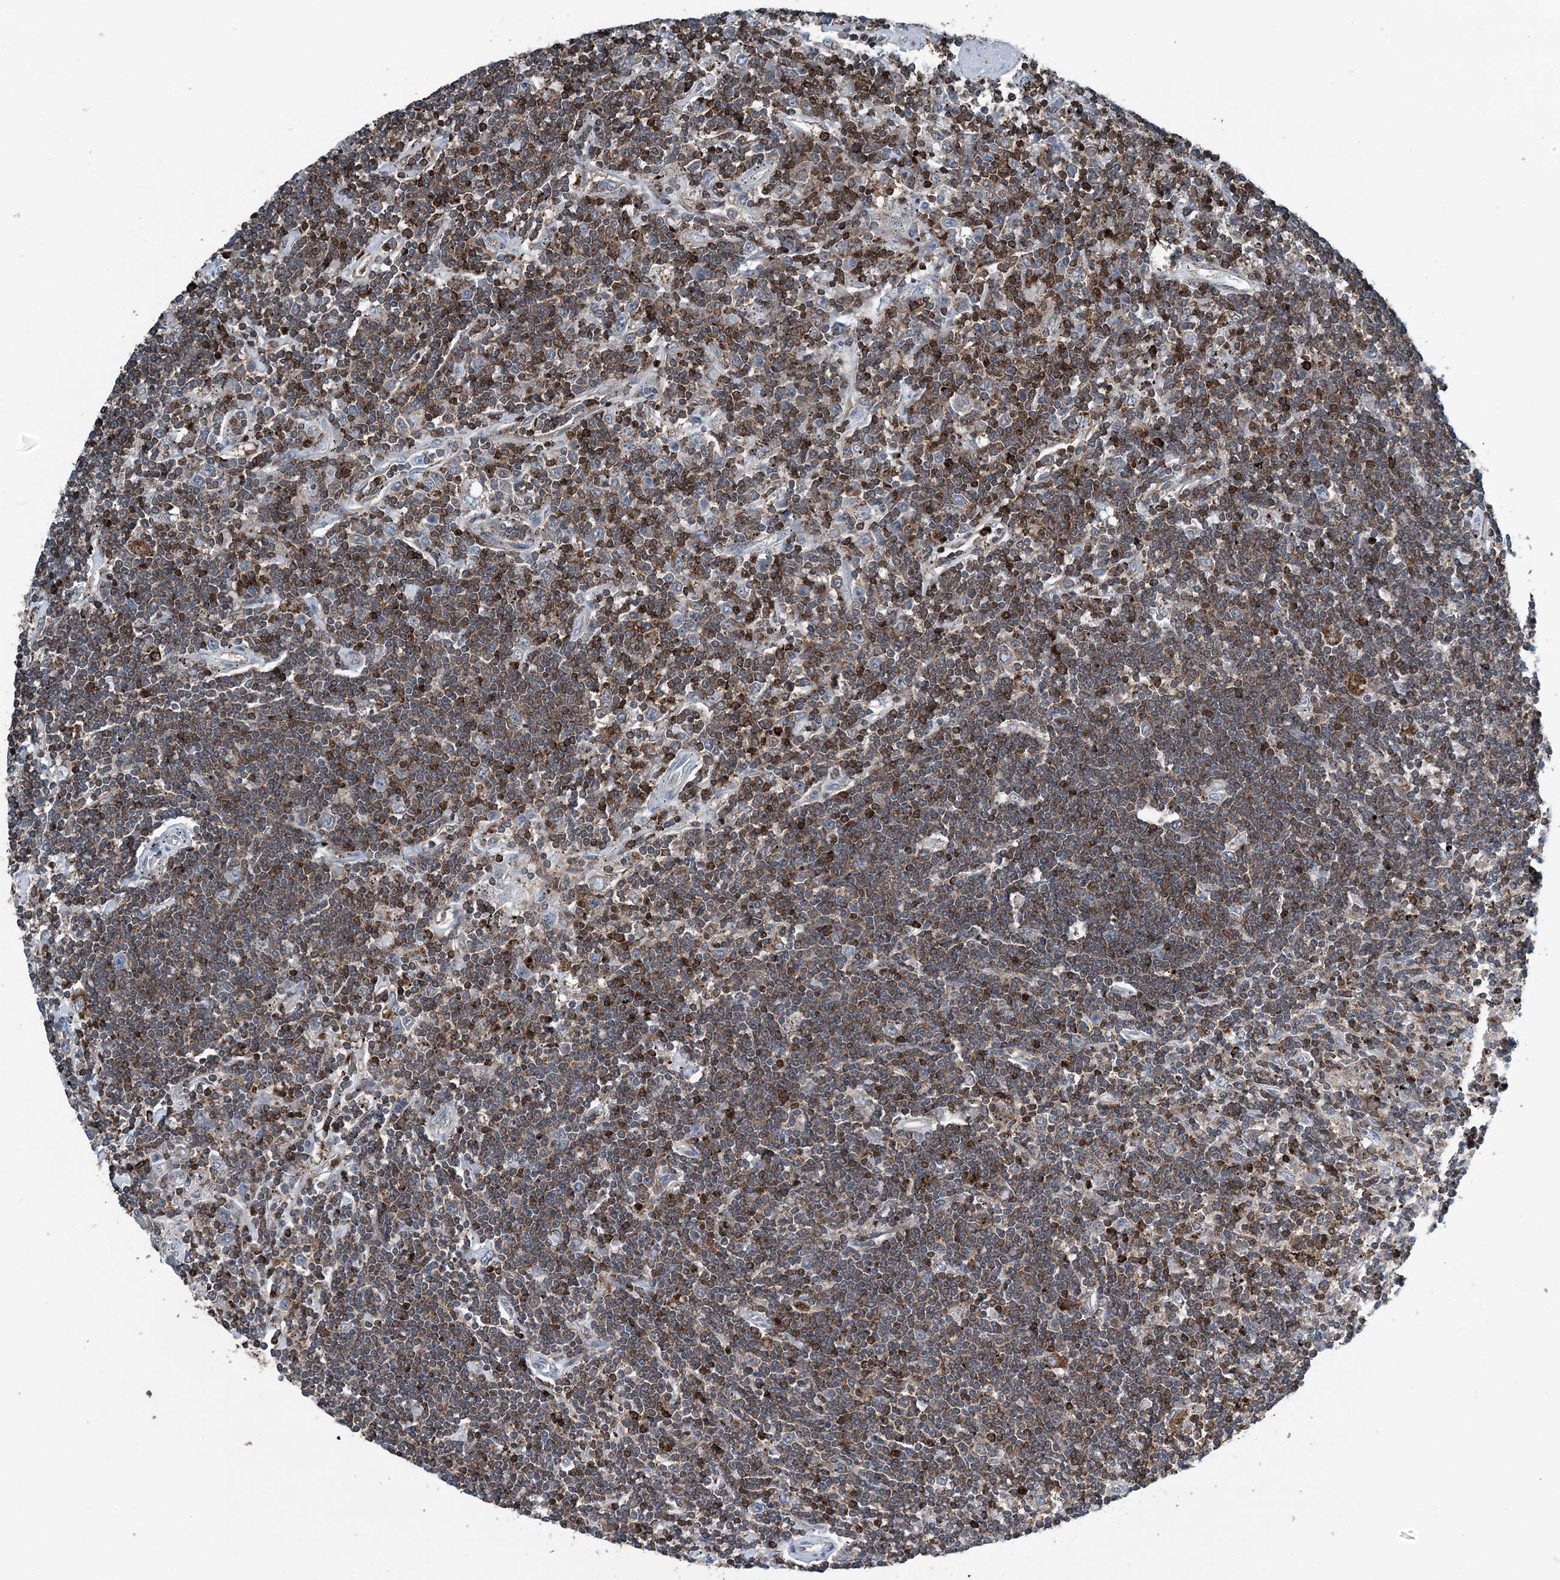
{"staining": {"intensity": "strong", "quantity": ">75%", "location": "cytoplasmic/membranous"}, "tissue": "lymphoma", "cell_type": "Tumor cells", "image_type": "cancer", "snomed": [{"axis": "morphology", "description": "Malignant lymphoma, non-Hodgkin's type, Low grade"}, {"axis": "topography", "description": "Spleen"}], "caption": "Protein expression analysis of lymphoma demonstrates strong cytoplasmic/membranous expression in approximately >75% of tumor cells.", "gene": "CFL1", "patient": {"sex": "male", "age": 76}}